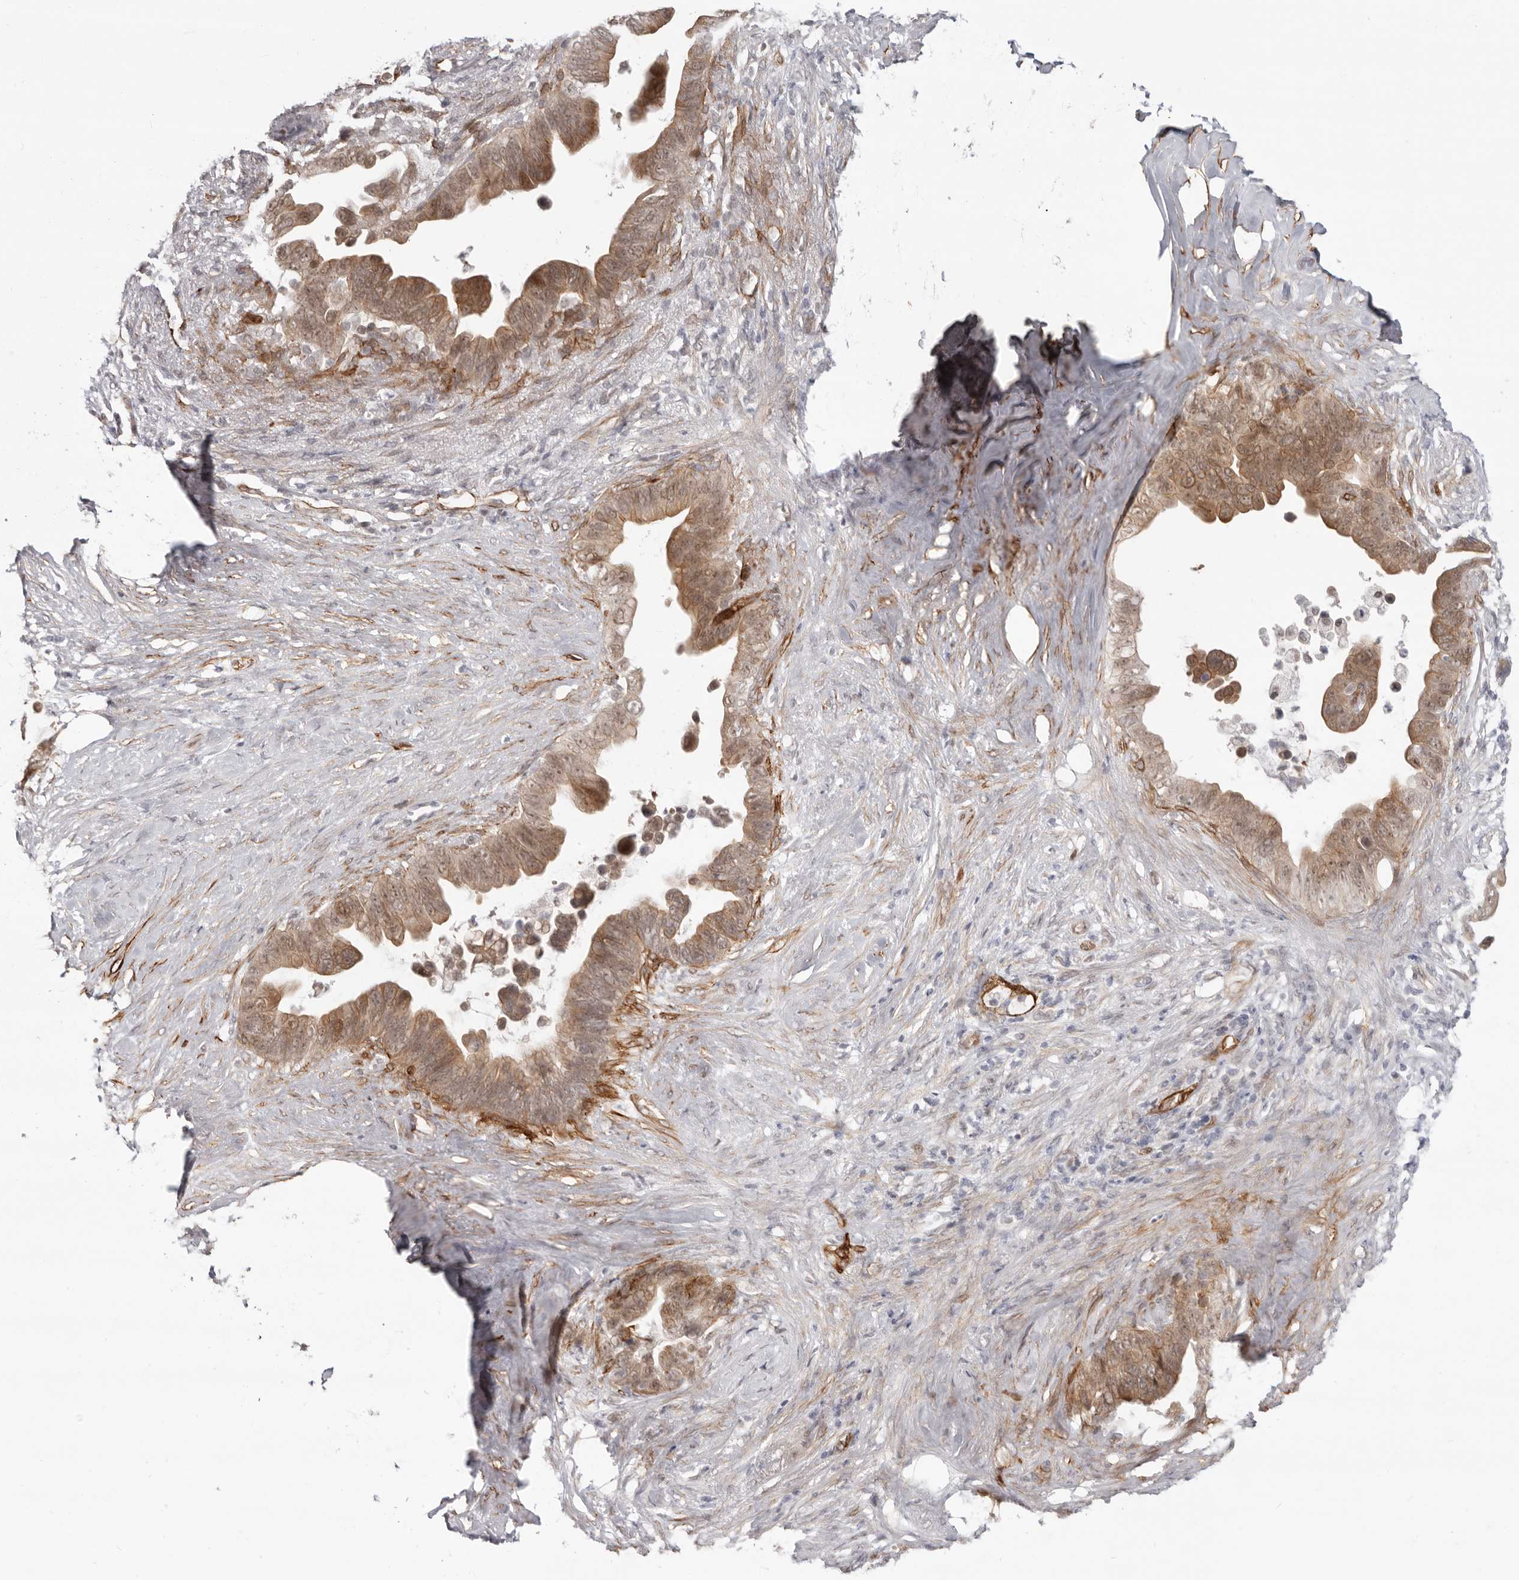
{"staining": {"intensity": "moderate", "quantity": ">75%", "location": "cytoplasmic/membranous,nuclear"}, "tissue": "pancreatic cancer", "cell_type": "Tumor cells", "image_type": "cancer", "snomed": [{"axis": "morphology", "description": "Adenocarcinoma, NOS"}, {"axis": "topography", "description": "Pancreas"}], "caption": "DAB immunohistochemical staining of pancreatic adenocarcinoma exhibits moderate cytoplasmic/membranous and nuclear protein positivity in approximately >75% of tumor cells.", "gene": "SZT2", "patient": {"sex": "female", "age": 72}}